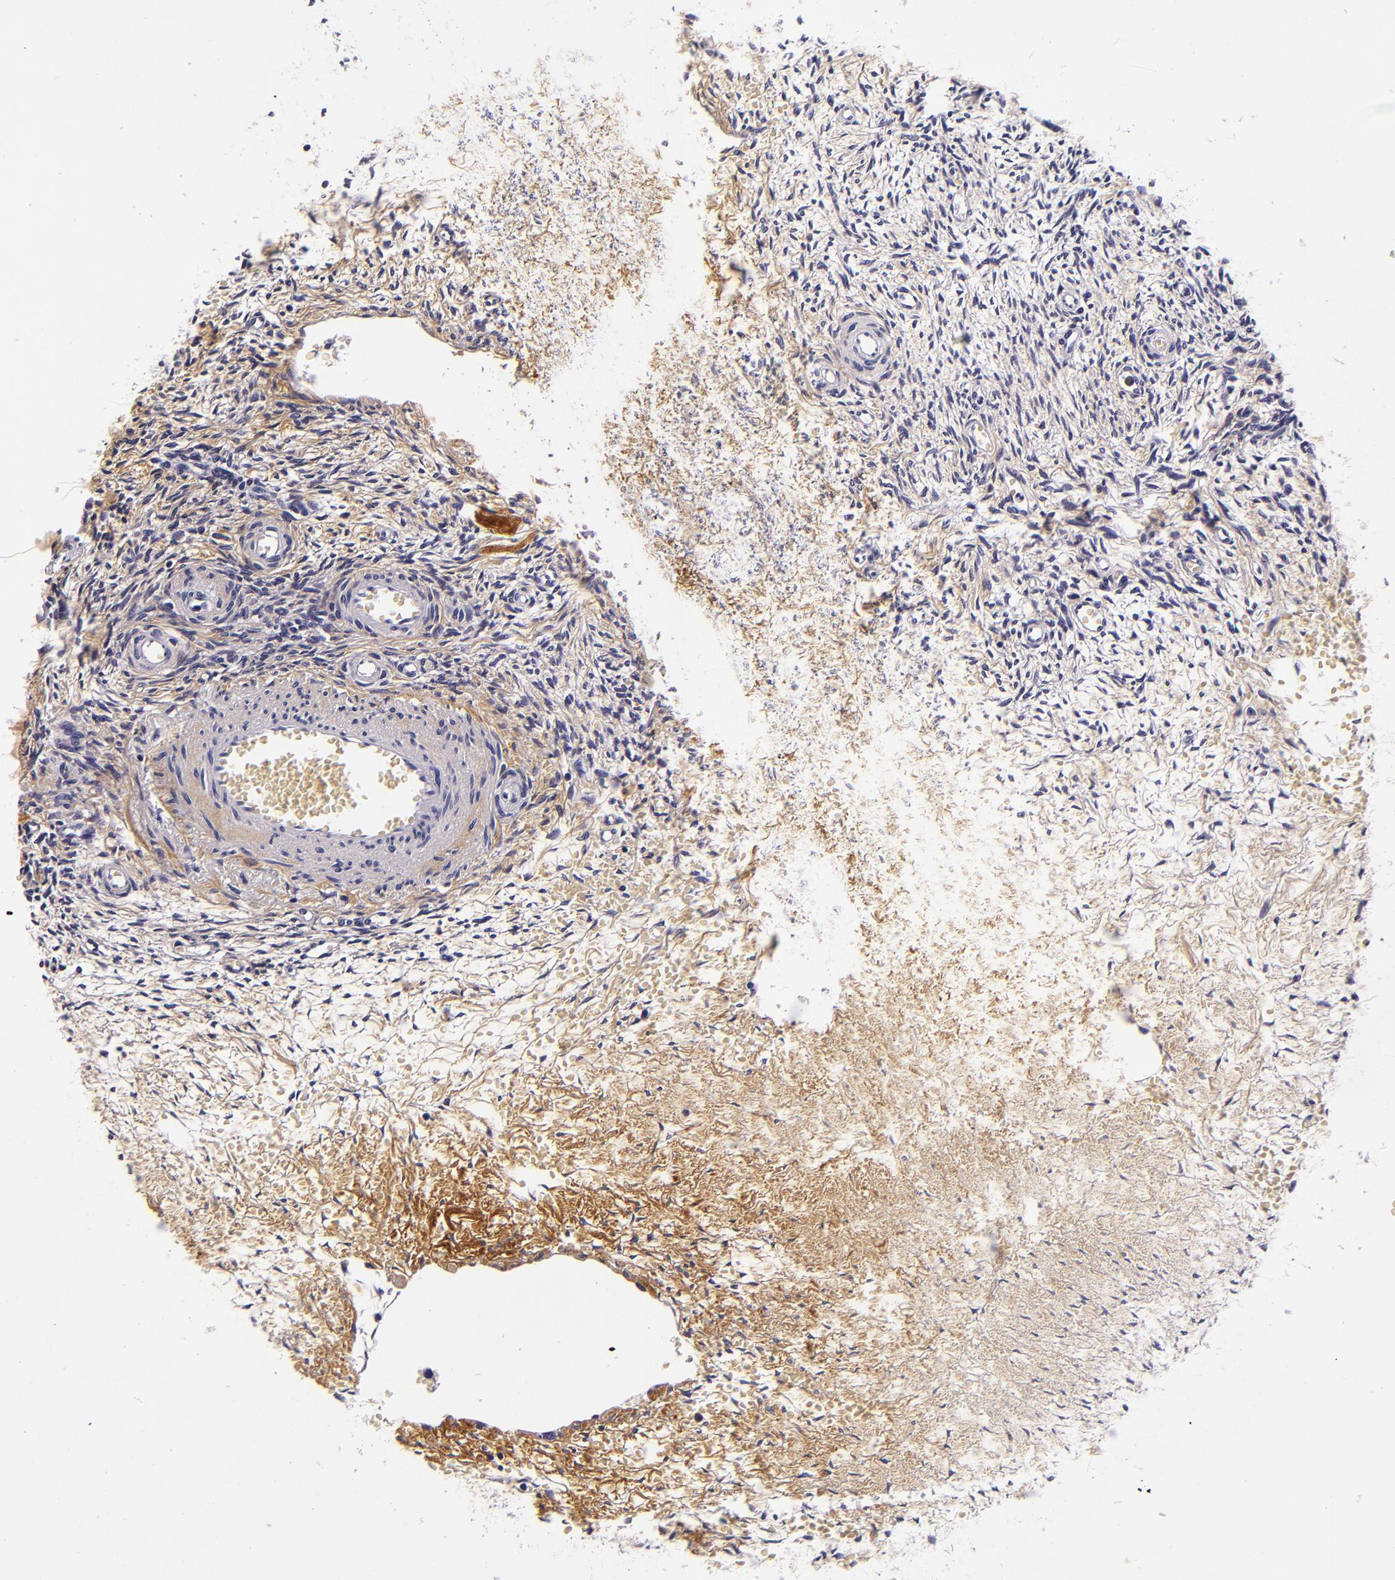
{"staining": {"intensity": "moderate", "quantity": "25%-75%", "location": "cytoplasmic/membranous"}, "tissue": "ovary", "cell_type": "Ovarian stroma cells", "image_type": "normal", "snomed": [{"axis": "morphology", "description": "Normal tissue, NOS"}, {"axis": "topography", "description": "Ovary"}], "caption": "Brown immunohistochemical staining in unremarkable human ovary shows moderate cytoplasmic/membranous positivity in approximately 25%-75% of ovarian stroma cells.", "gene": "FBN1", "patient": {"sex": "female", "age": 39}}